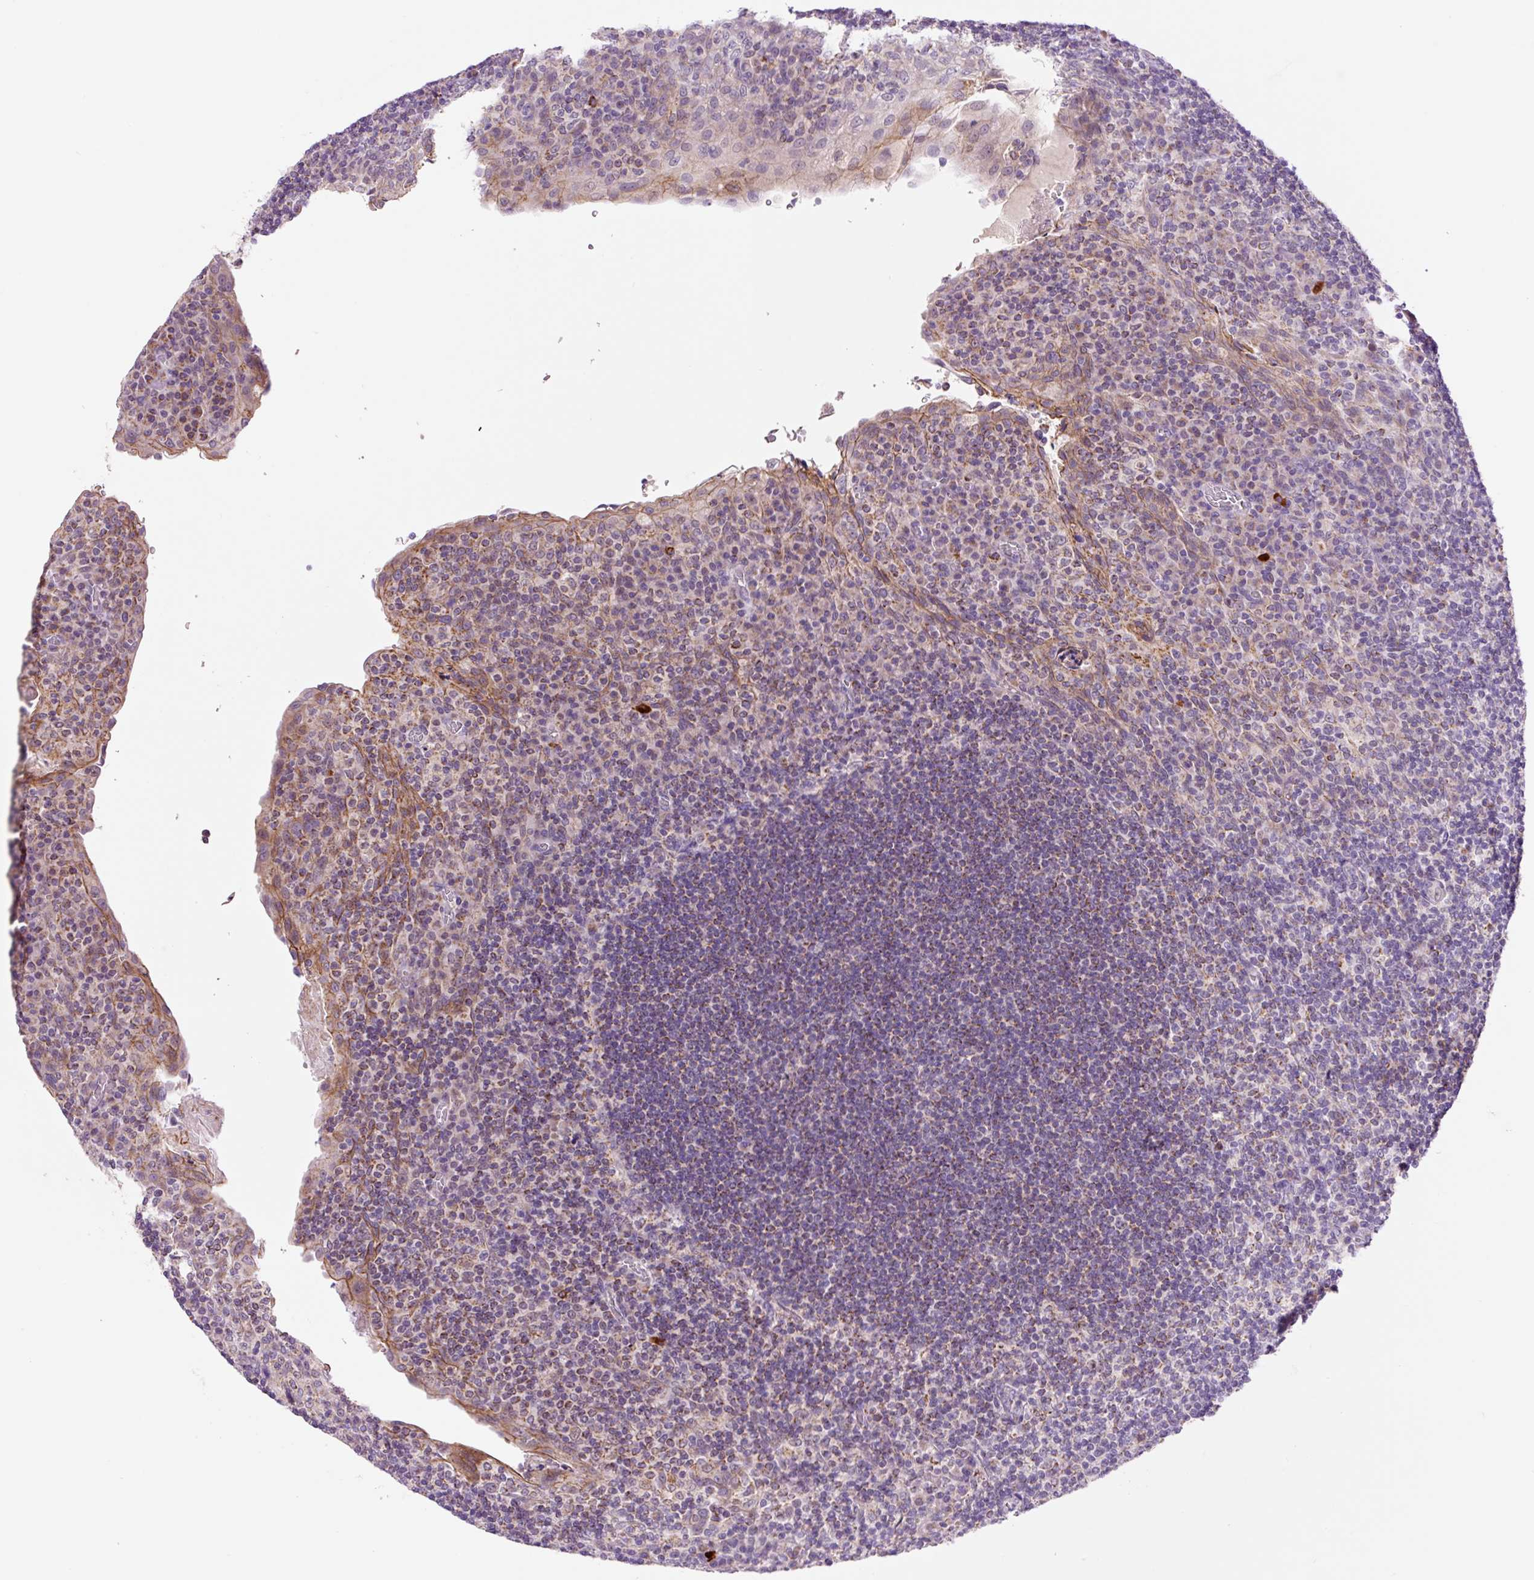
{"staining": {"intensity": "moderate", "quantity": "<25%", "location": "cytoplasmic/membranous"}, "tissue": "tonsil", "cell_type": "Germinal center cells", "image_type": "normal", "snomed": [{"axis": "morphology", "description": "Normal tissue, NOS"}, {"axis": "topography", "description": "Tonsil"}], "caption": "This is an image of immunohistochemistry staining of benign tonsil, which shows moderate staining in the cytoplasmic/membranous of germinal center cells.", "gene": "PCK2", "patient": {"sex": "male", "age": 17}}